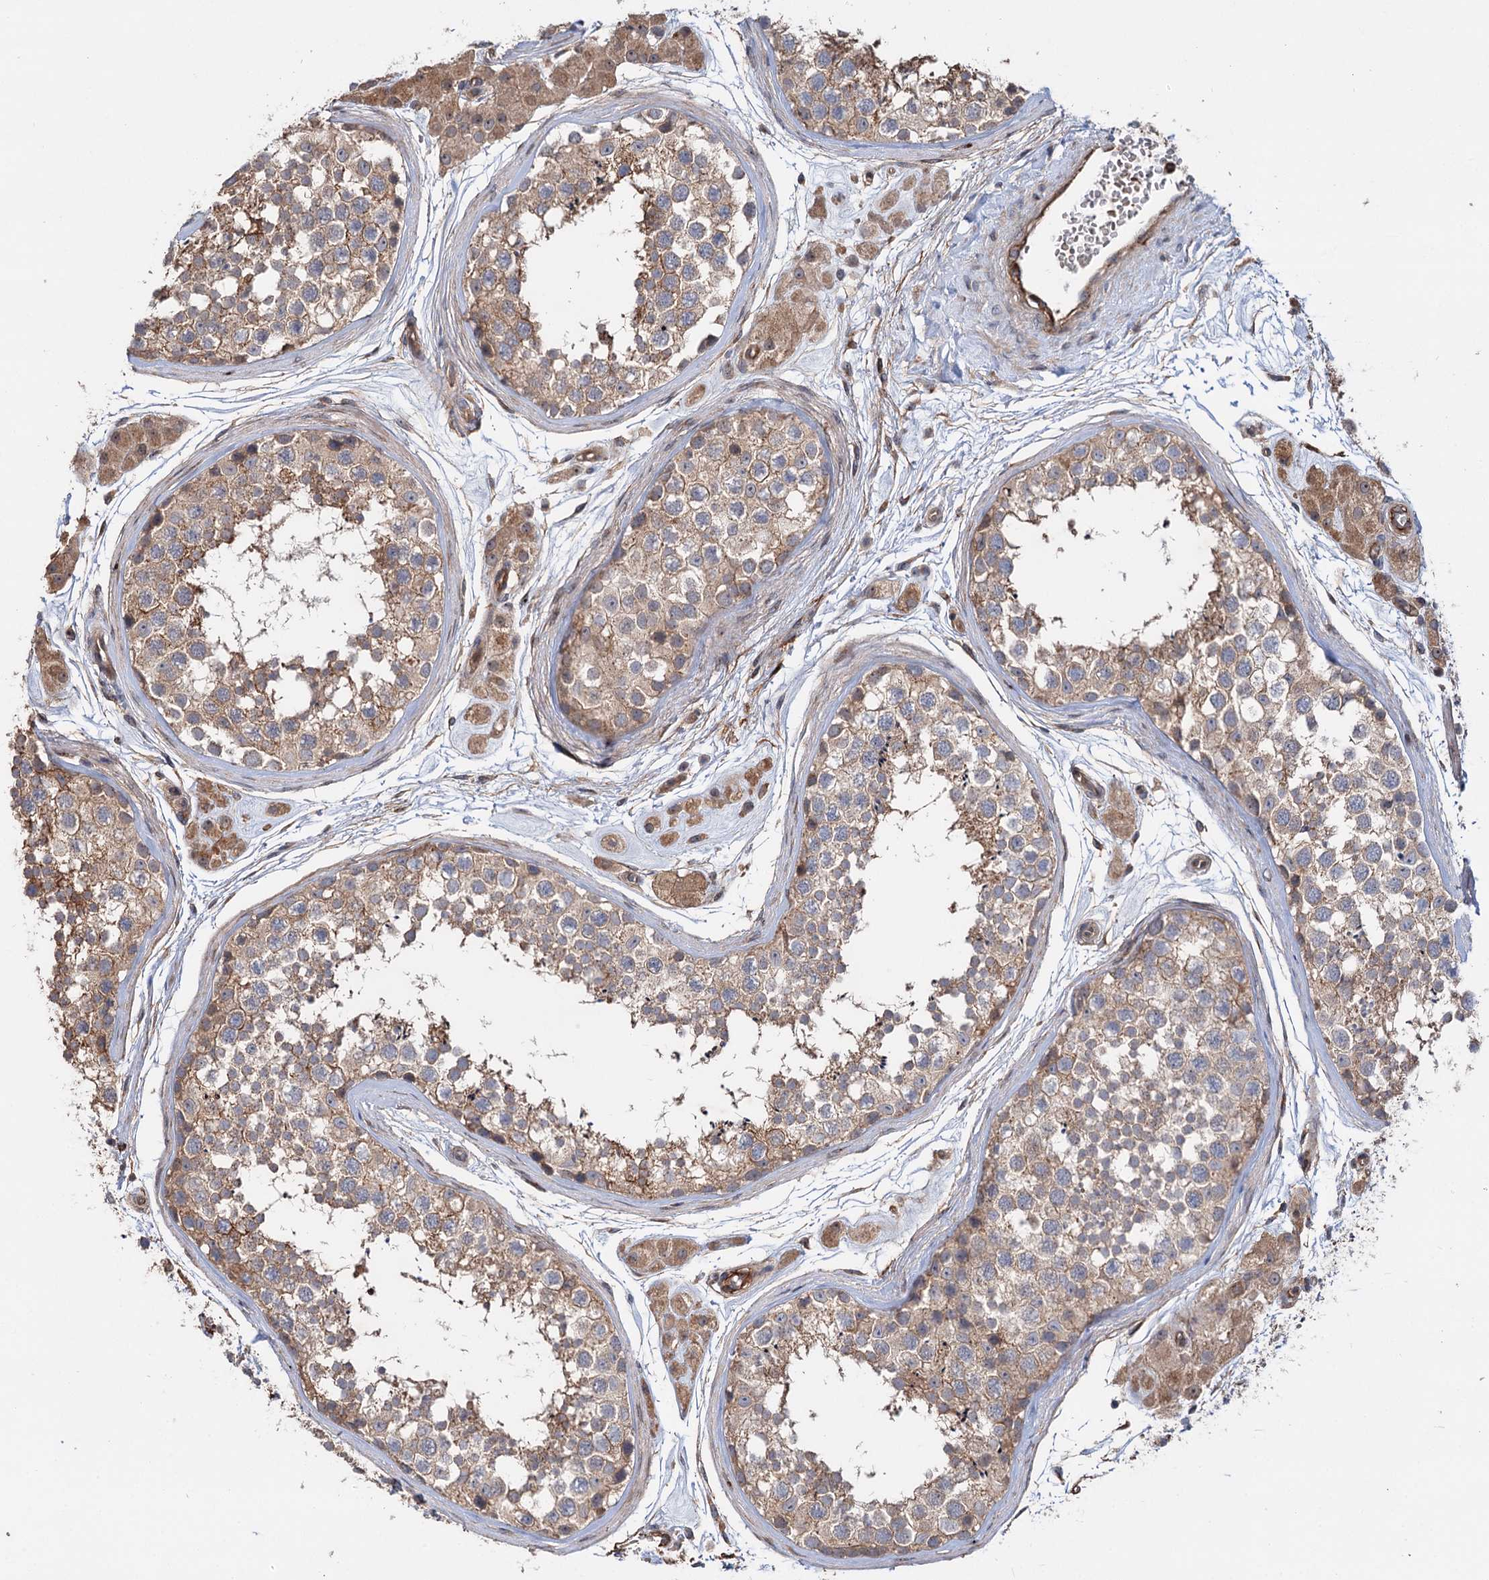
{"staining": {"intensity": "moderate", "quantity": ">75%", "location": "cytoplasmic/membranous"}, "tissue": "testis", "cell_type": "Cells in seminiferous ducts", "image_type": "normal", "snomed": [{"axis": "morphology", "description": "Normal tissue, NOS"}, {"axis": "topography", "description": "Testis"}], "caption": "The micrograph reveals staining of unremarkable testis, revealing moderate cytoplasmic/membranous protein positivity (brown color) within cells in seminiferous ducts. The staining is performed using DAB brown chromogen to label protein expression. The nuclei are counter-stained blue using hematoxylin.", "gene": "PTDSS2", "patient": {"sex": "male", "age": 56}}